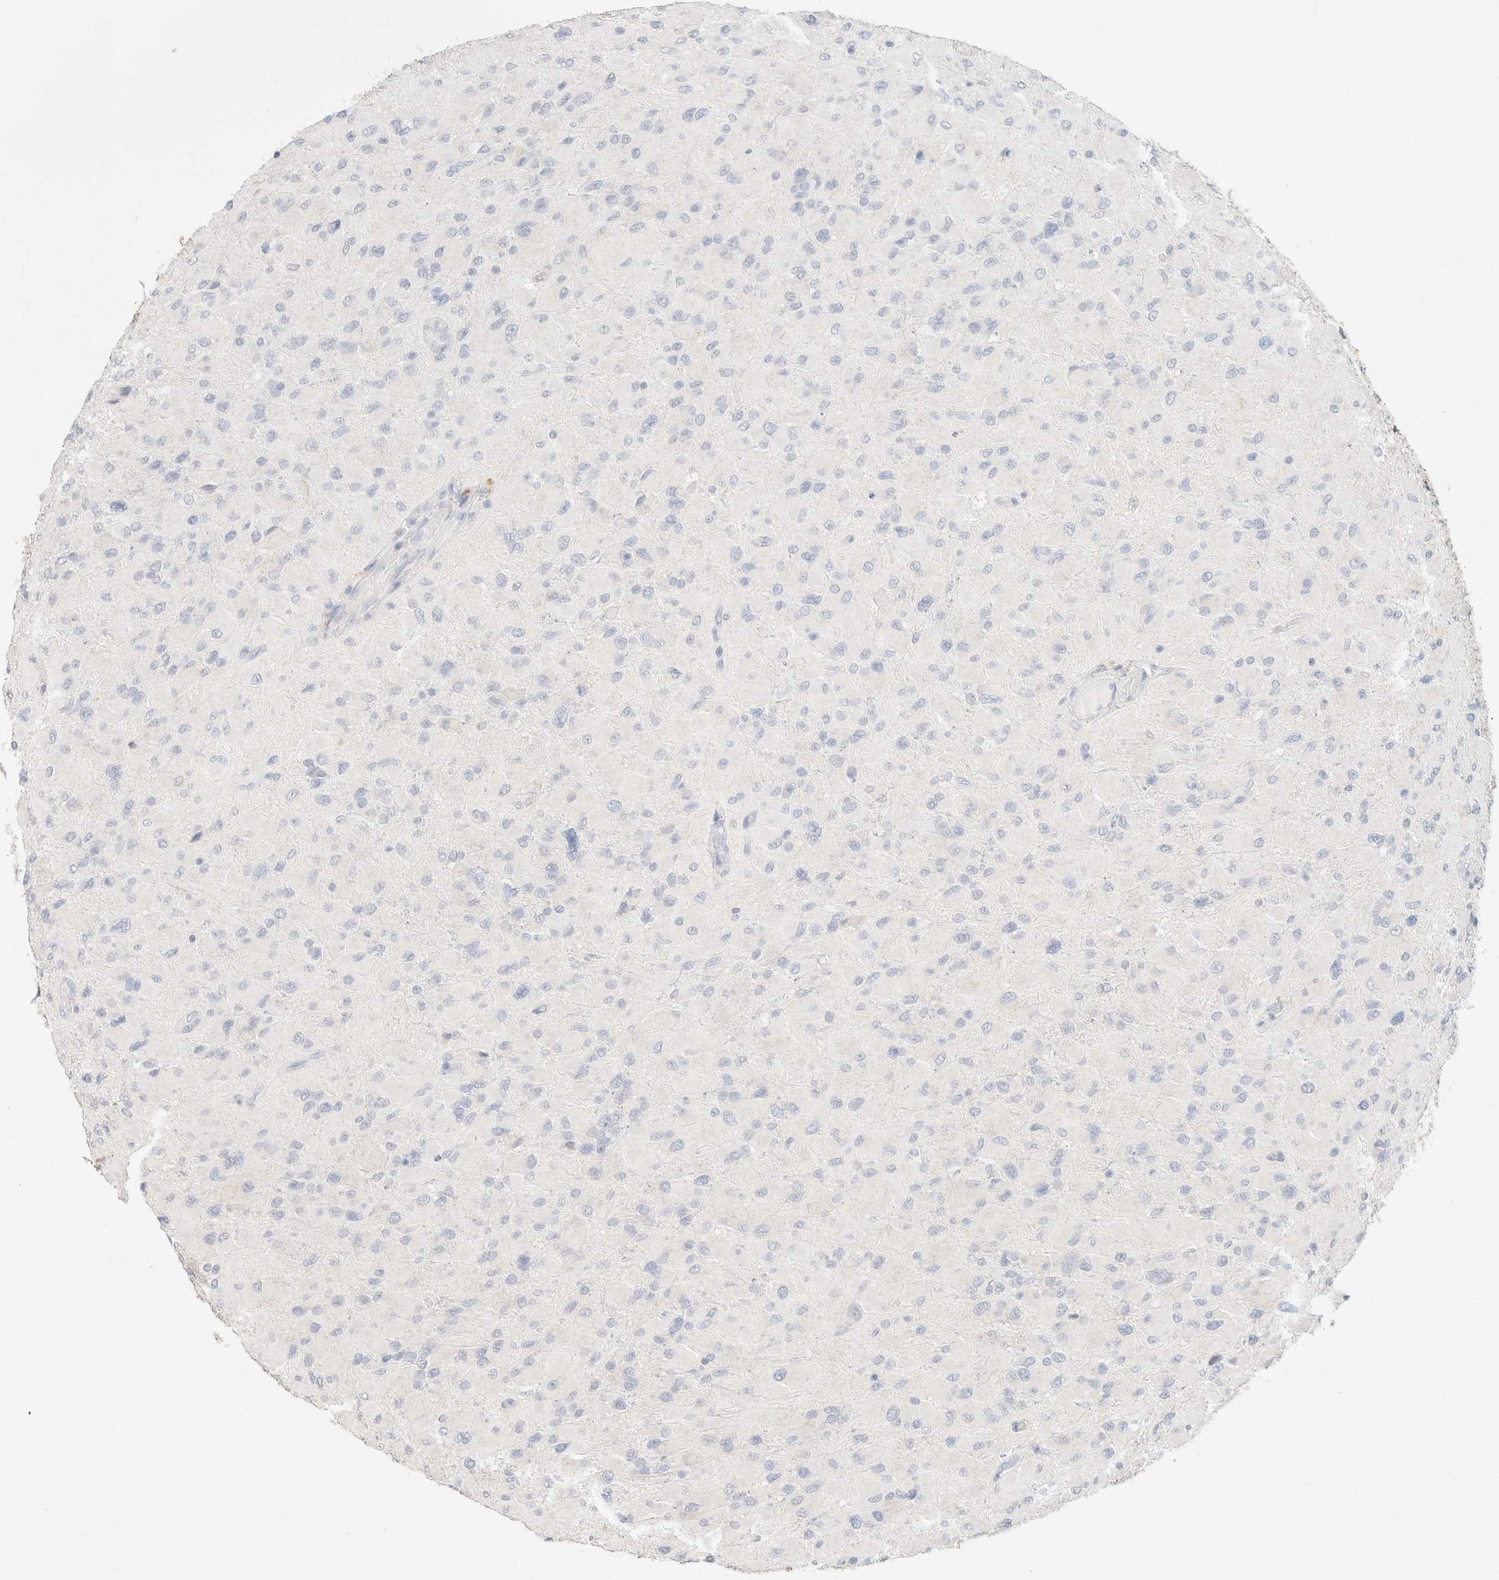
{"staining": {"intensity": "negative", "quantity": "none", "location": "none"}, "tissue": "glioma", "cell_type": "Tumor cells", "image_type": "cancer", "snomed": [{"axis": "morphology", "description": "Glioma, malignant, High grade"}, {"axis": "topography", "description": "Cerebral cortex"}], "caption": "Immunohistochemical staining of high-grade glioma (malignant) reveals no significant expression in tumor cells.", "gene": "CA12", "patient": {"sex": "female", "age": 36}}